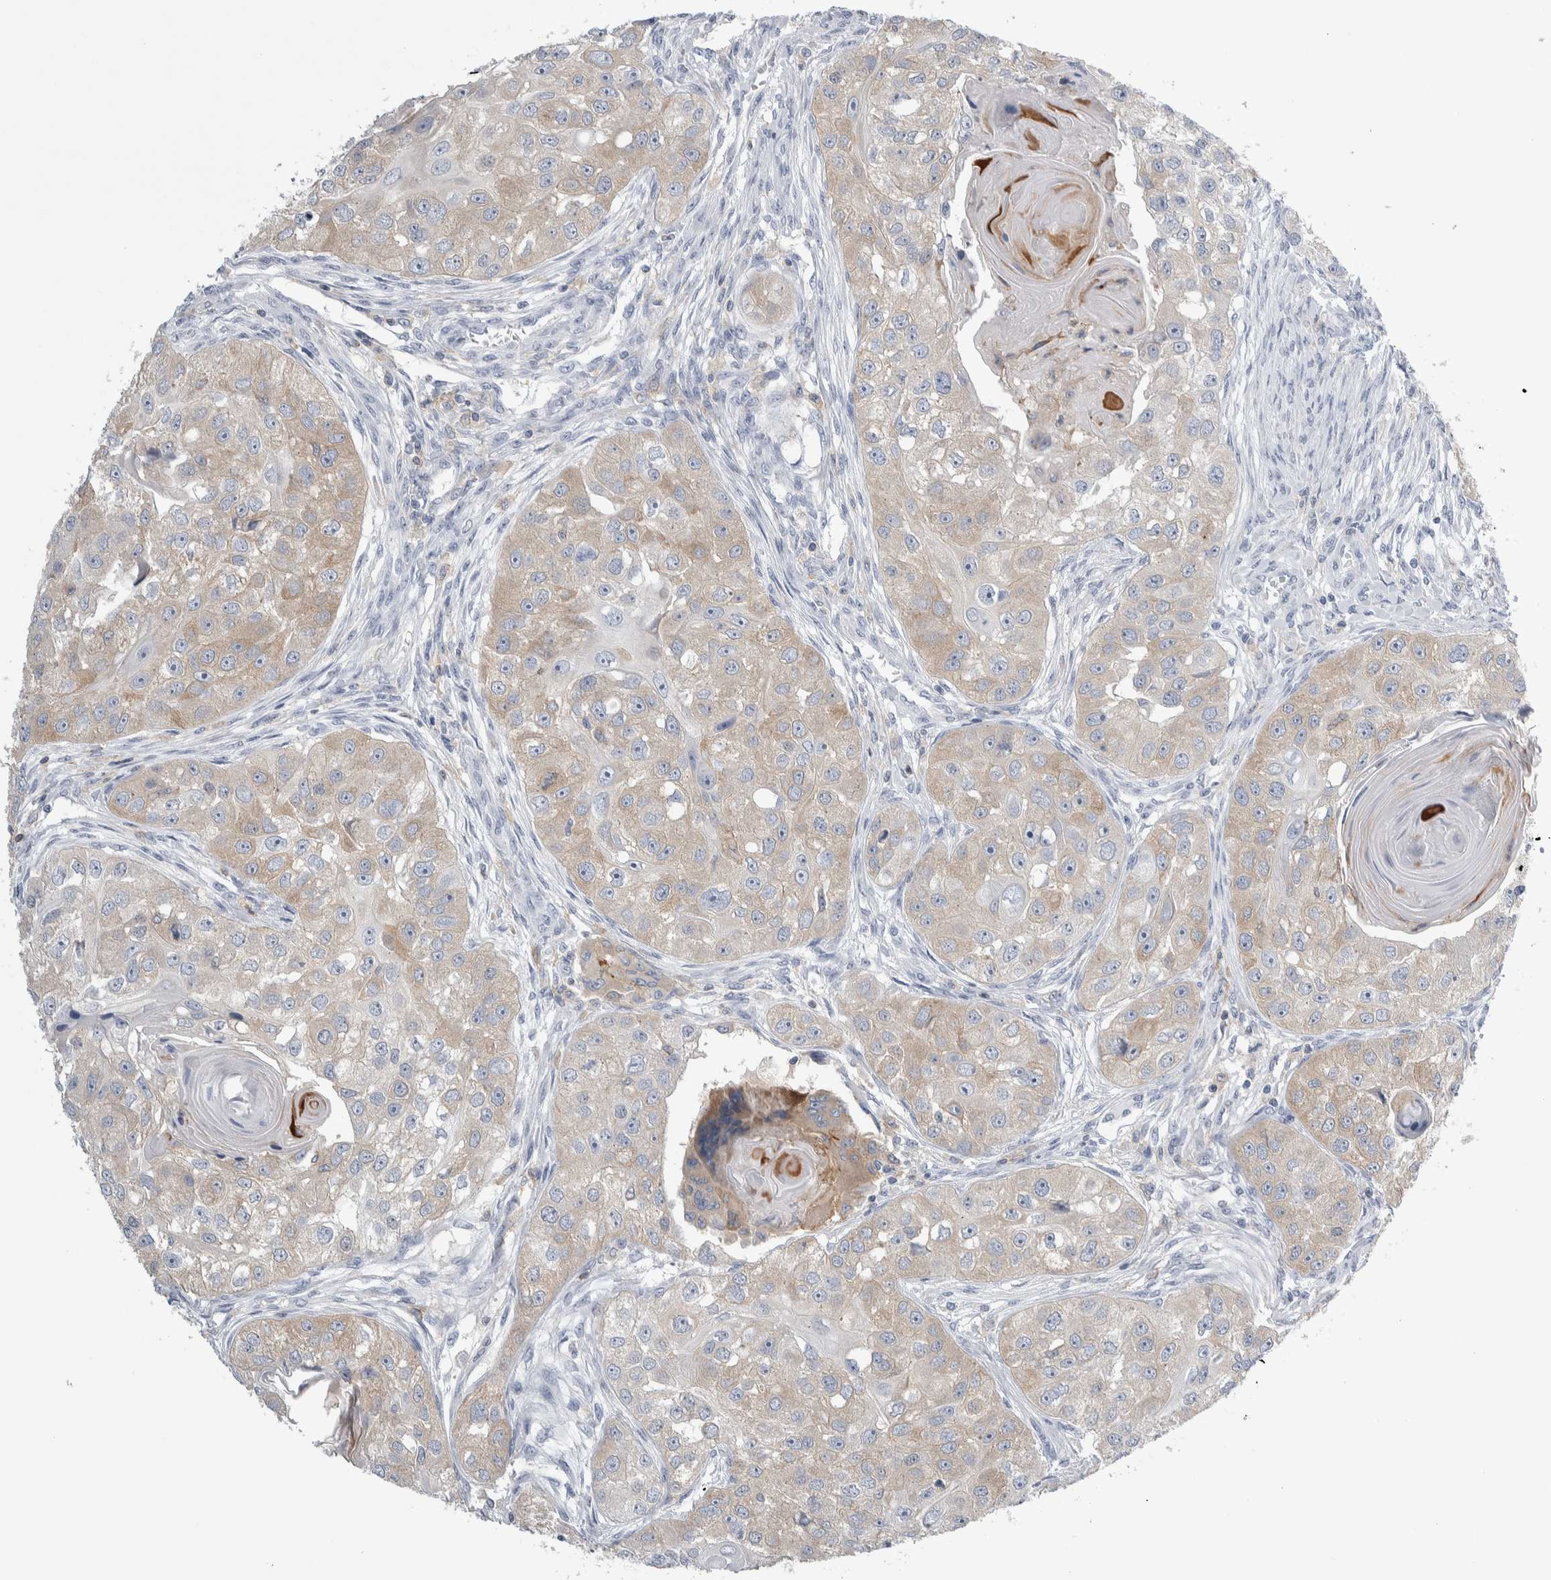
{"staining": {"intensity": "weak", "quantity": ">75%", "location": "cytoplasmic/membranous"}, "tissue": "head and neck cancer", "cell_type": "Tumor cells", "image_type": "cancer", "snomed": [{"axis": "morphology", "description": "Normal tissue, NOS"}, {"axis": "morphology", "description": "Squamous cell carcinoma, NOS"}, {"axis": "topography", "description": "Skeletal muscle"}, {"axis": "topography", "description": "Head-Neck"}], "caption": "DAB immunohistochemical staining of squamous cell carcinoma (head and neck) displays weak cytoplasmic/membranous protein staining in about >75% of tumor cells.", "gene": "SKAP2", "patient": {"sex": "male", "age": 51}}